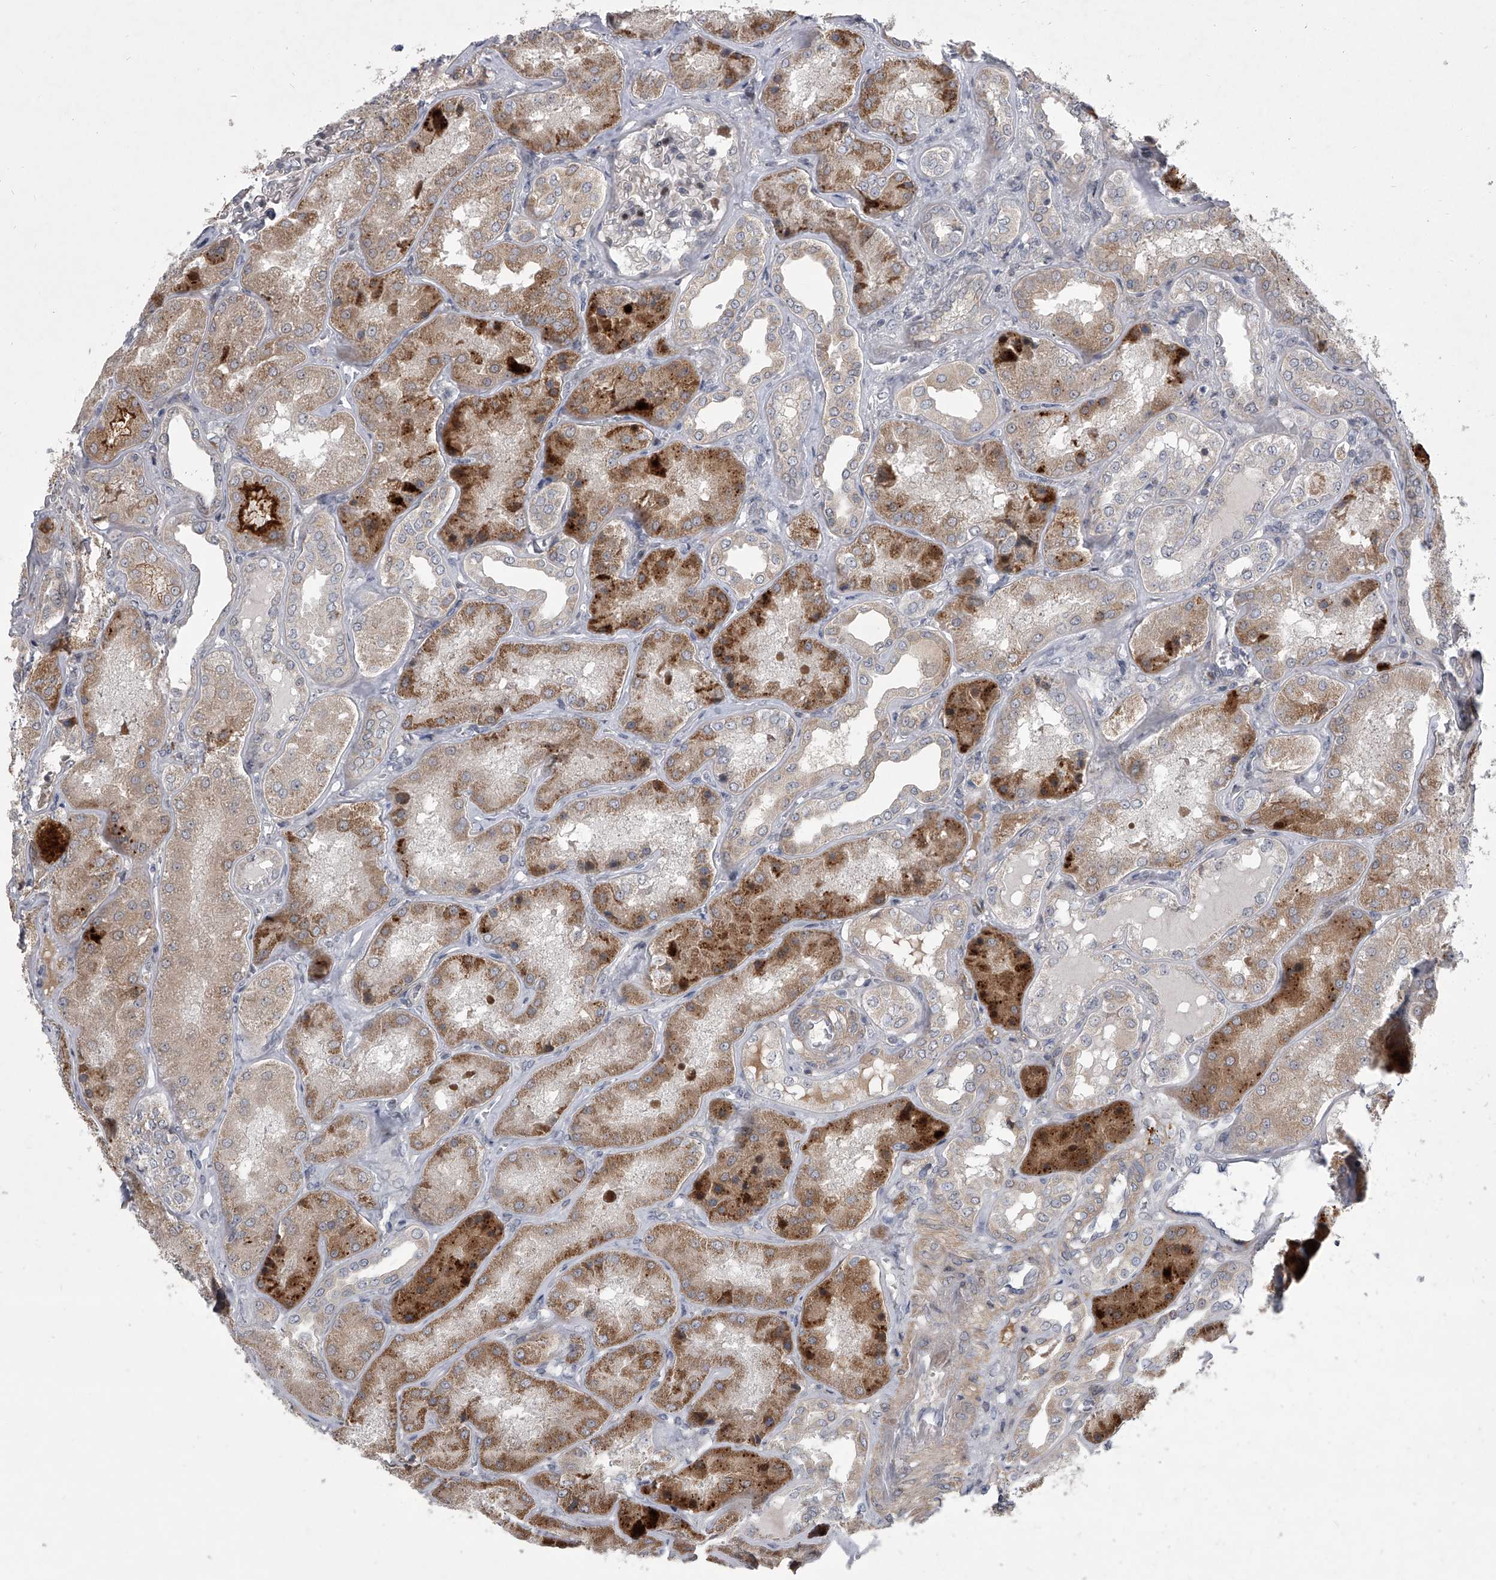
{"staining": {"intensity": "negative", "quantity": "none", "location": "none"}, "tissue": "kidney", "cell_type": "Cells in glomeruli", "image_type": "normal", "snomed": [{"axis": "morphology", "description": "Normal tissue, NOS"}, {"axis": "topography", "description": "Kidney"}], "caption": "The immunohistochemistry (IHC) histopathology image has no significant expression in cells in glomeruli of kidney. (Brightfield microscopy of DAB (3,3'-diaminobenzidine) IHC at high magnification).", "gene": "HEATR6", "patient": {"sex": "female", "age": 56}}